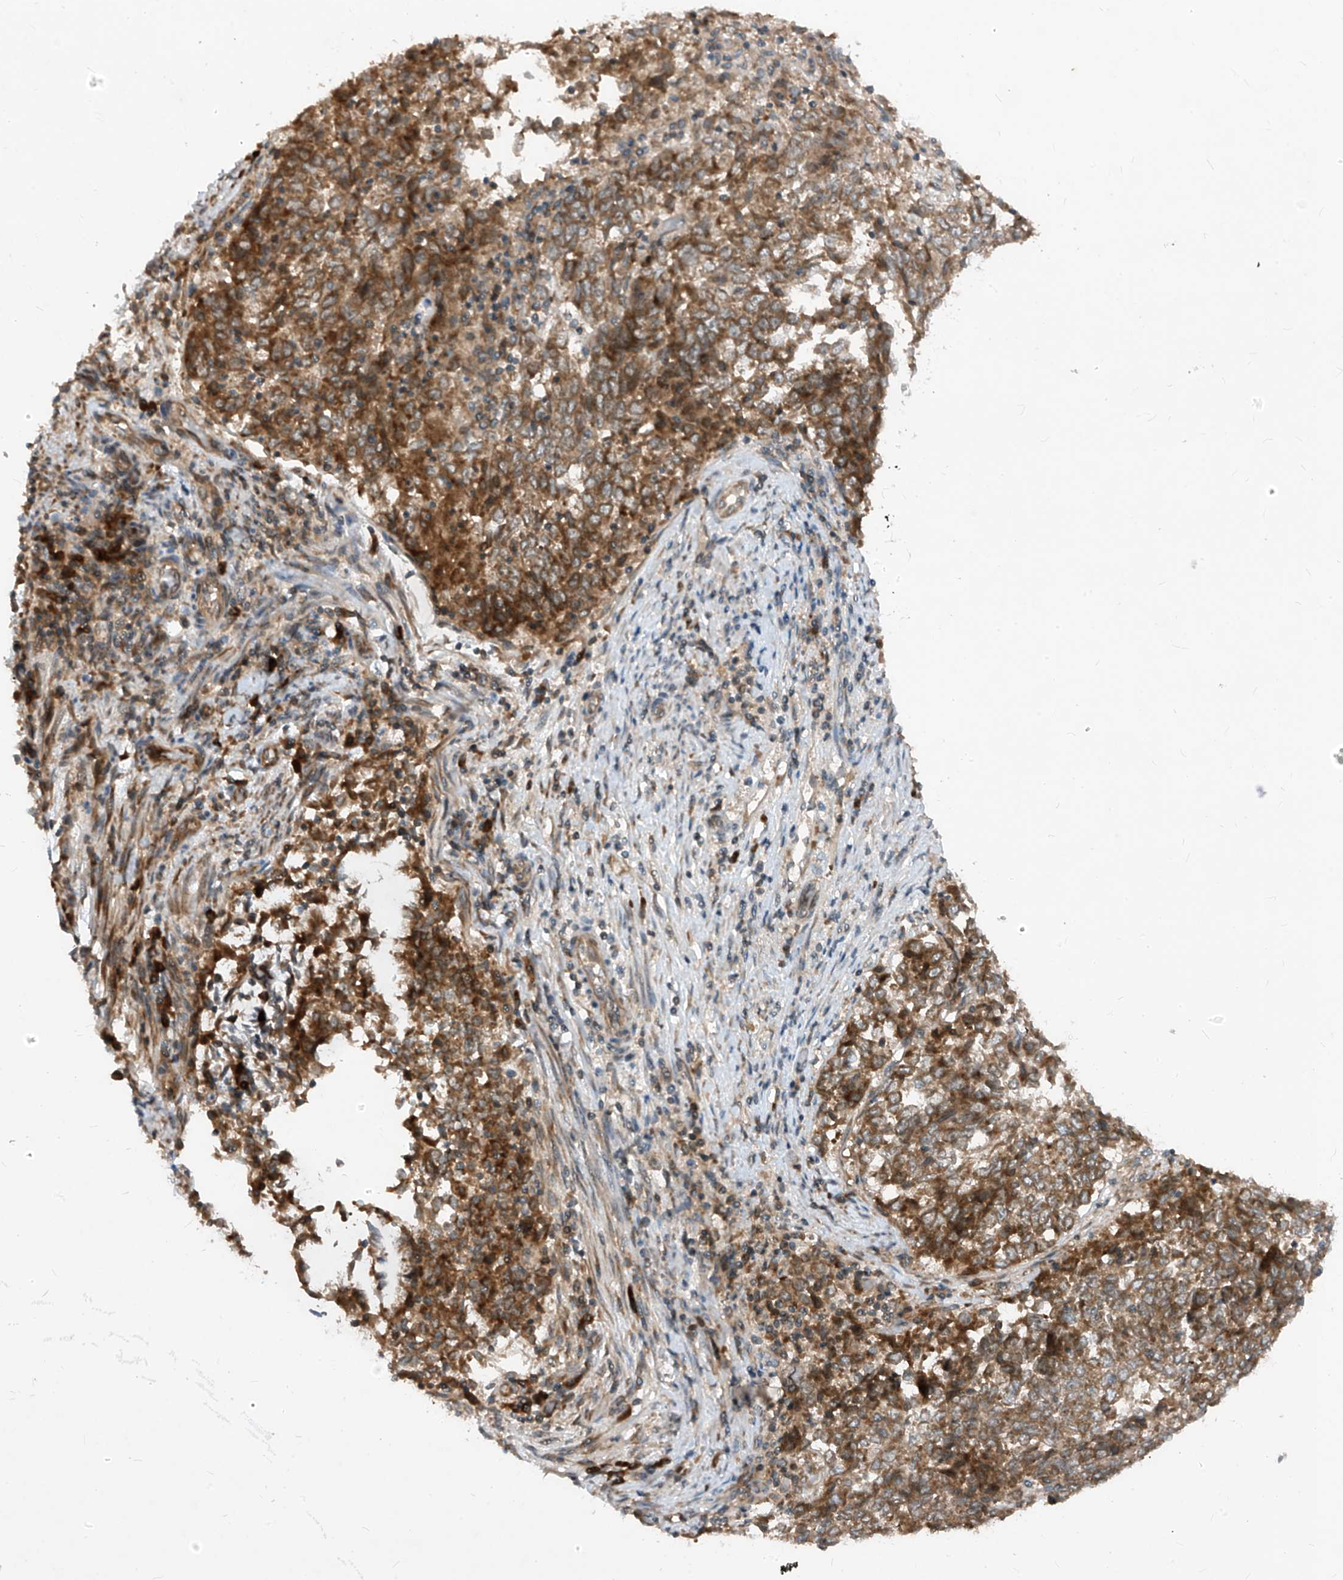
{"staining": {"intensity": "moderate", "quantity": ">75%", "location": "cytoplasmic/membranous"}, "tissue": "endometrial cancer", "cell_type": "Tumor cells", "image_type": "cancer", "snomed": [{"axis": "morphology", "description": "Adenocarcinoma, NOS"}, {"axis": "topography", "description": "Endometrium"}], "caption": "Tumor cells exhibit medium levels of moderate cytoplasmic/membranous staining in about >75% of cells in human endometrial adenocarcinoma. (Brightfield microscopy of DAB IHC at high magnification).", "gene": "RPL34", "patient": {"sex": "female", "age": 80}}